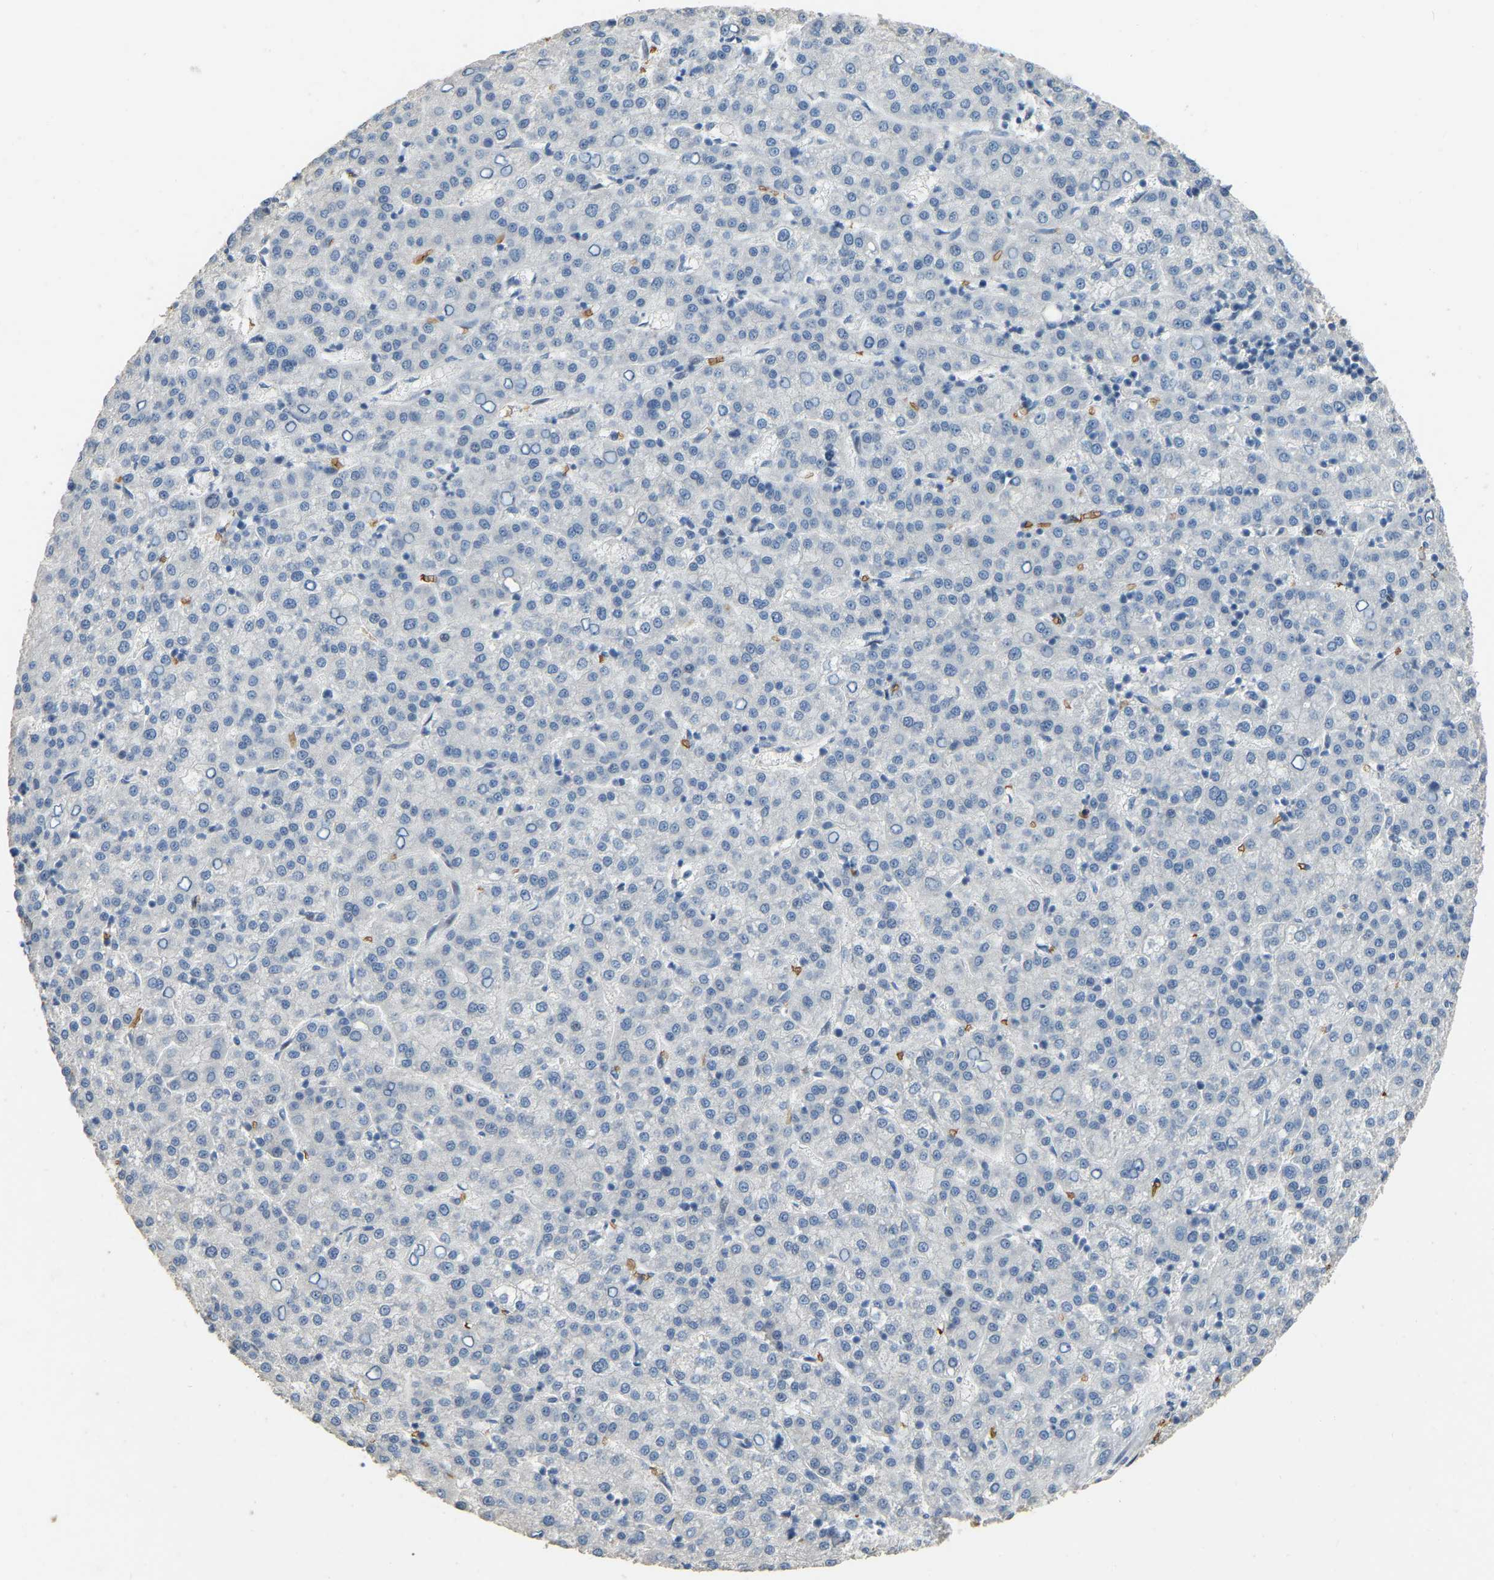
{"staining": {"intensity": "negative", "quantity": "none", "location": "none"}, "tissue": "liver cancer", "cell_type": "Tumor cells", "image_type": "cancer", "snomed": [{"axis": "morphology", "description": "Carcinoma, Hepatocellular, NOS"}, {"axis": "topography", "description": "Liver"}], "caption": "Immunohistochemical staining of hepatocellular carcinoma (liver) reveals no significant expression in tumor cells.", "gene": "CFAP298", "patient": {"sex": "female", "age": 58}}